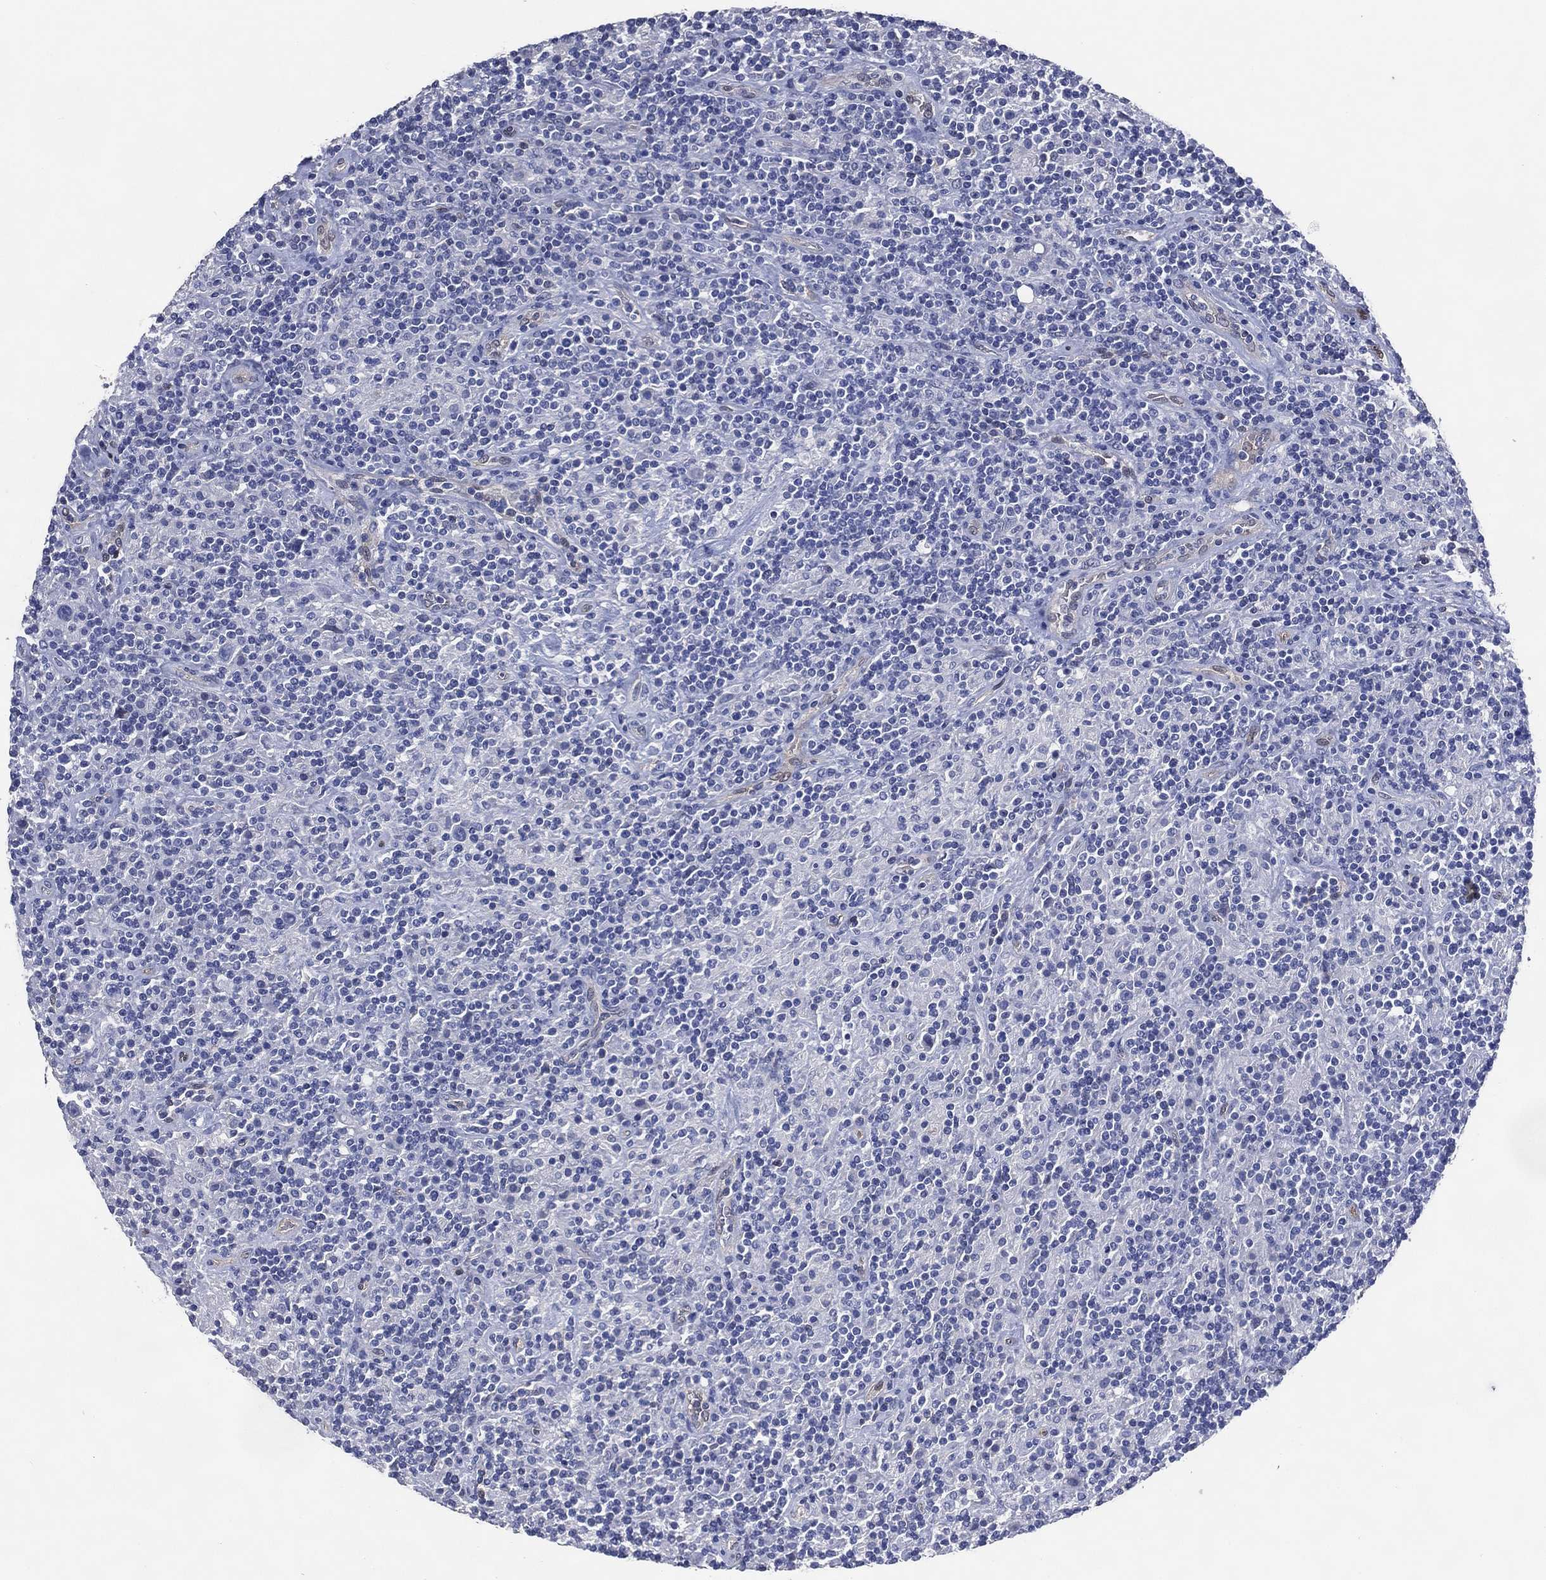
{"staining": {"intensity": "negative", "quantity": "none", "location": "none"}, "tissue": "lymphoma", "cell_type": "Tumor cells", "image_type": "cancer", "snomed": [{"axis": "morphology", "description": "Hodgkin's disease, NOS"}, {"axis": "topography", "description": "Lymph node"}], "caption": "DAB immunohistochemical staining of Hodgkin's disease demonstrates no significant expression in tumor cells.", "gene": "AK1", "patient": {"sex": "male", "age": 70}}